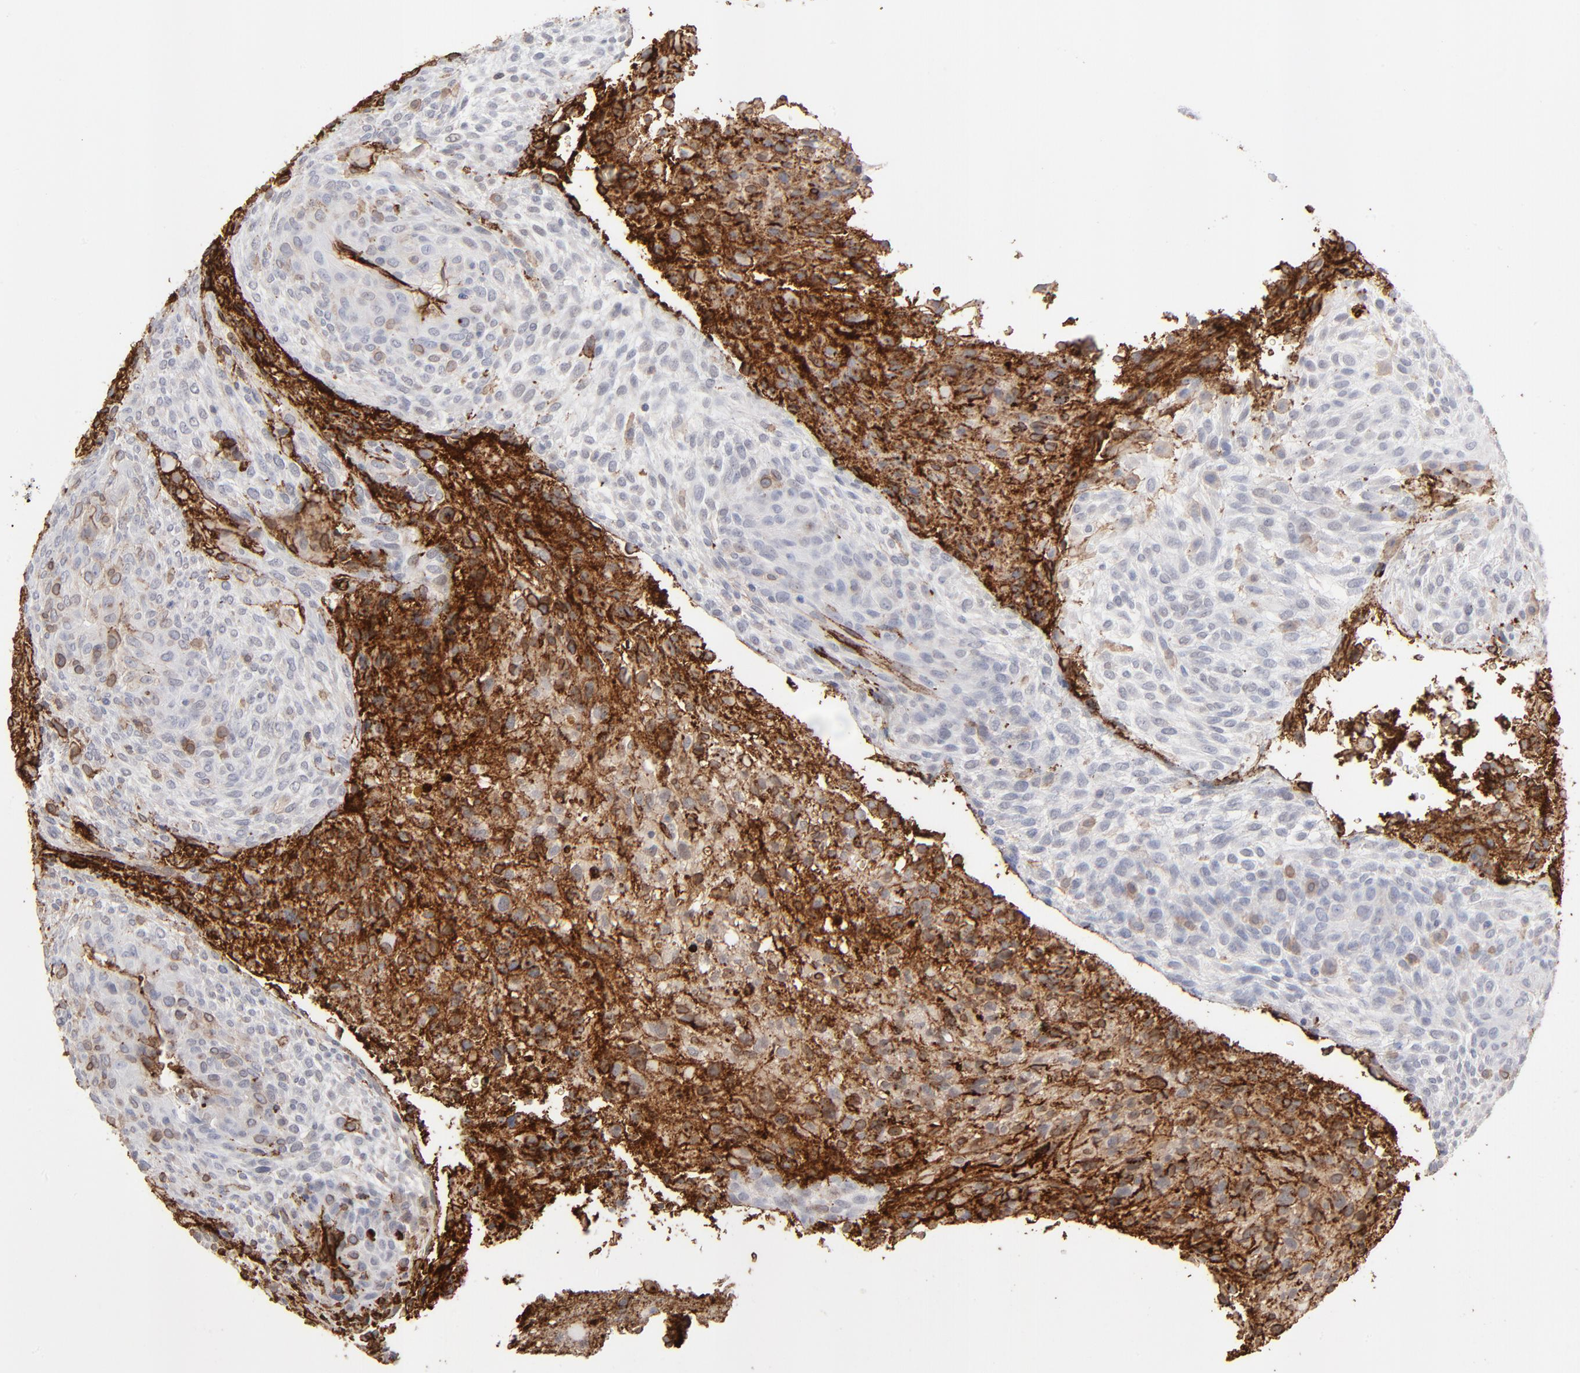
{"staining": {"intensity": "strong", "quantity": "25%-75%", "location": "cytoplasmic/membranous"}, "tissue": "glioma", "cell_type": "Tumor cells", "image_type": "cancer", "snomed": [{"axis": "morphology", "description": "Glioma, malignant, High grade"}, {"axis": "topography", "description": "Cerebral cortex"}], "caption": "High-power microscopy captured an immunohistochemistry micrograph of glioma, revealing strong cytoplasmic/membranous positivity in about 25%-75% of tumor cells. Immunohistochemistry stains the protein in brown and the nuclei are stained blue.", "gene": "ANXA5", "patient": {"sex": "female", "age": 55}}